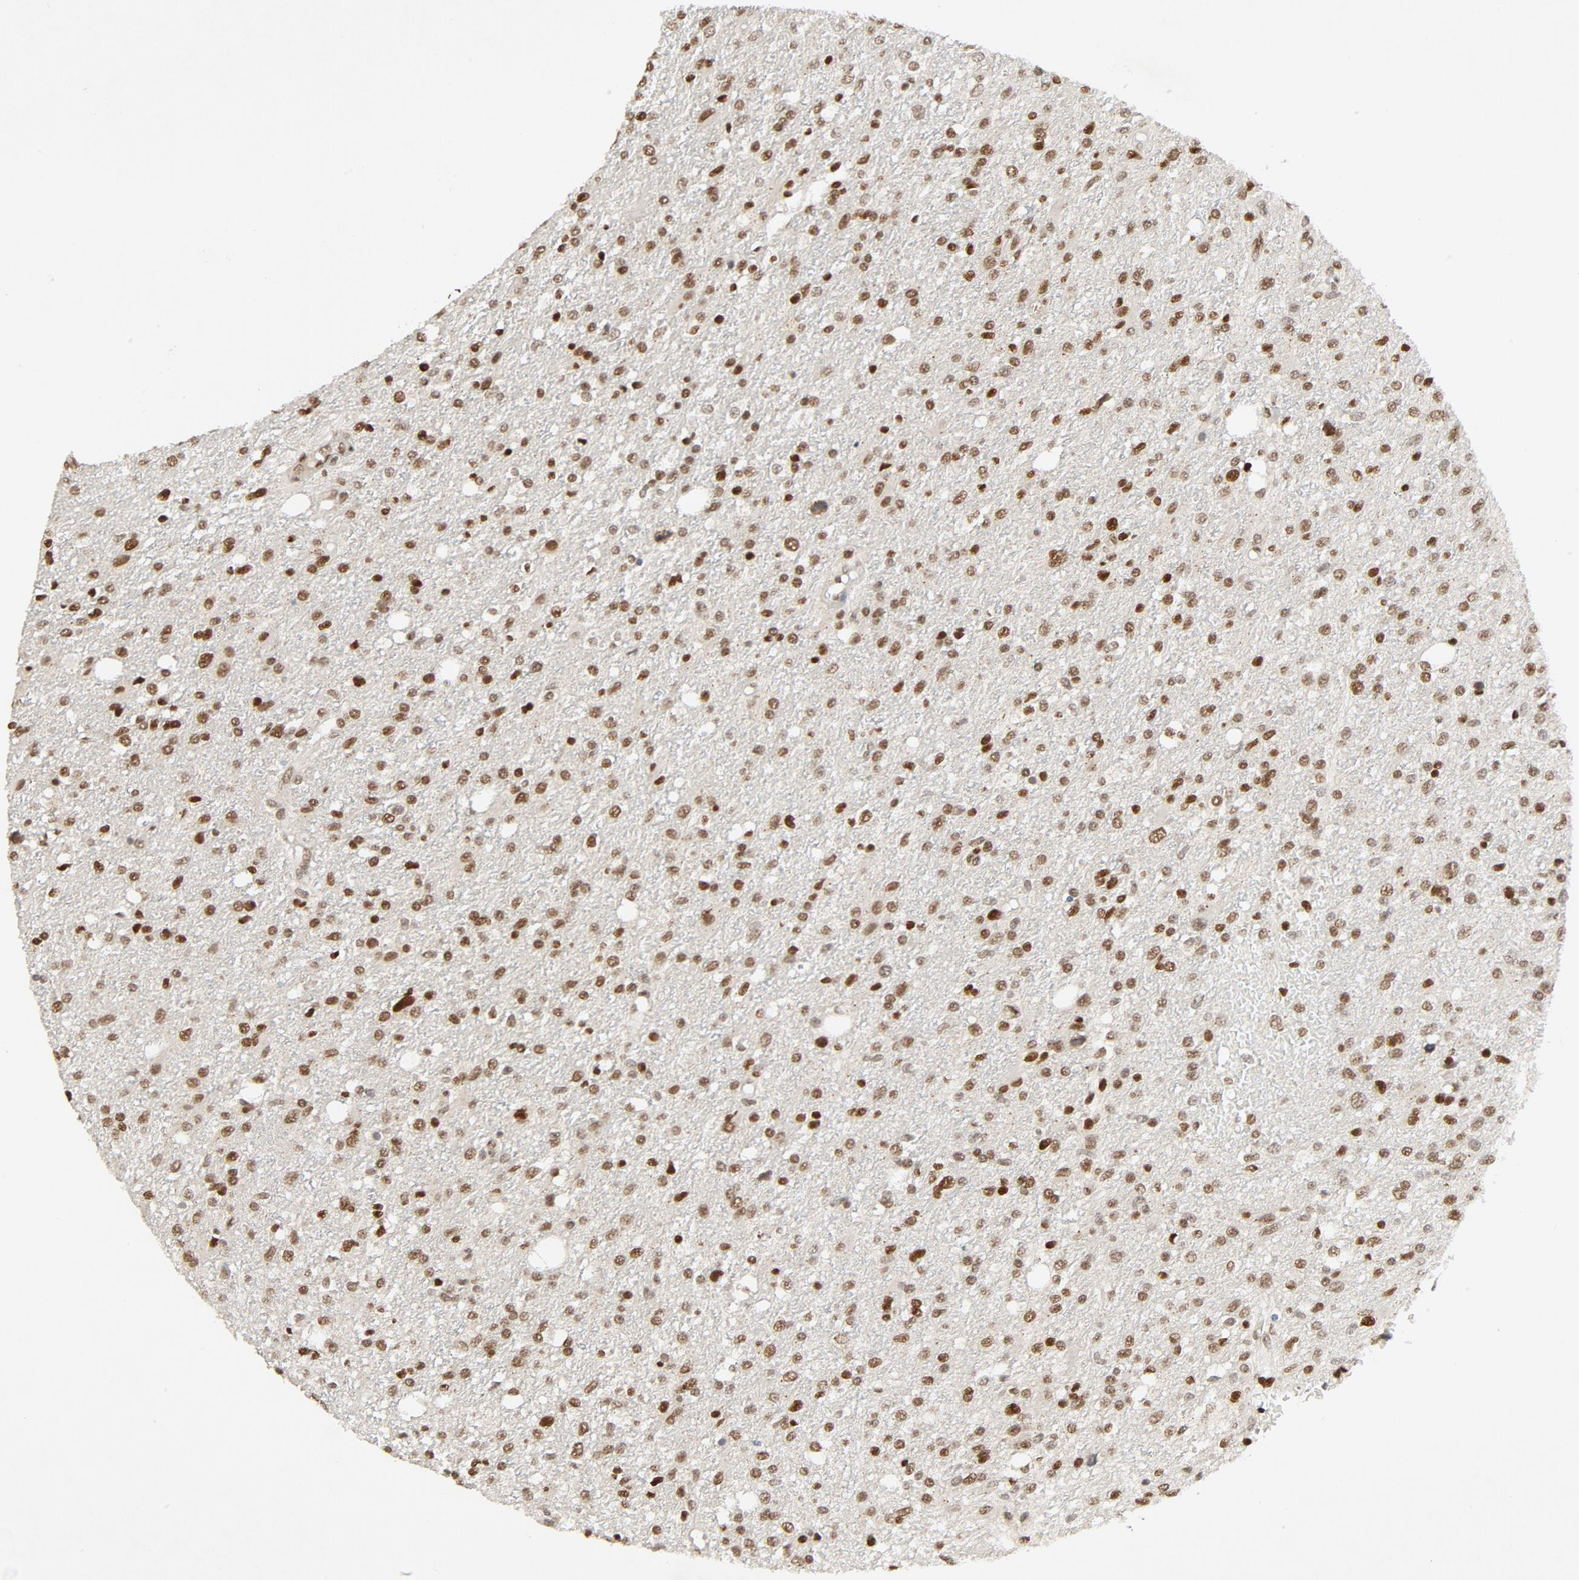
{"staining": {"intensity": "moderate", "quantity": ">75%", "location": "nuclear"}, "tissue": "glioma", "cell_type": "Tumor cells", "image_type": "cancer", "snomed": [{"axis": "morphology", "description": "Glioma, malignant, High grade"}, {"axis": "topography", "description": "Cerebral cortex"}], "caption": "High-grade glioma (malignant) stained with a protein marker demonstrates moderate staining in tumor cells.", "gene": "SMARCD1", "patient": {"sex": "male", "age": 76}}